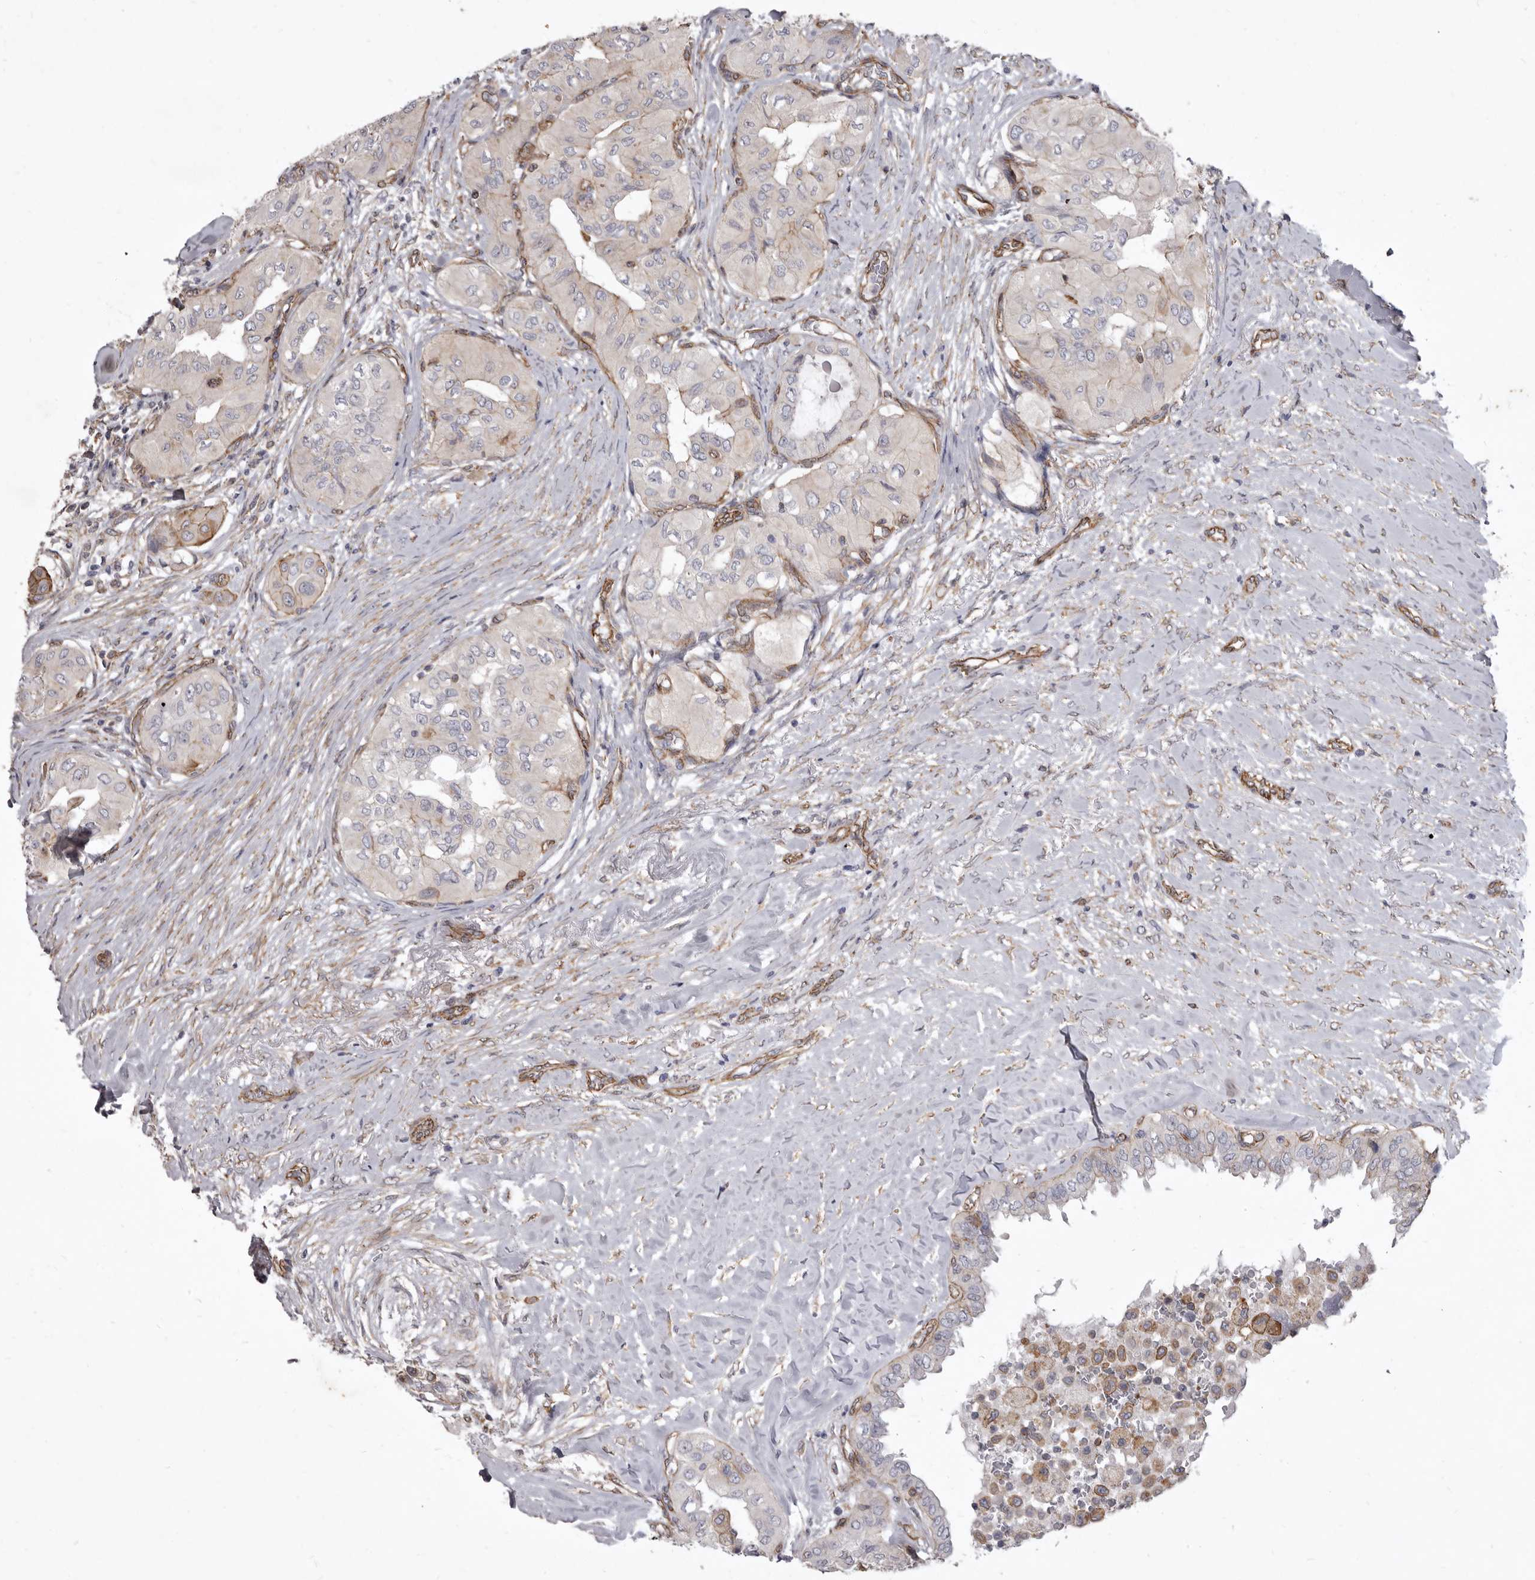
{"staining": {"intensity": "moderate", "quantity": "25%-75%", "location": "cytoplasmic/membranous"}, "tissue": "thyroid cancer", "cell_type": "Tumor cells", "image_type": "cancer", "snomed": [{"axis": "morphology", "description": "Papillary adenocarcinoma, NOS"}, {"axis": "topography", "description": "Thyroid gland"}], "caption": "DAB (3,3'-diaminobenzidine) immunohistochemical staining of papillary adenocarcinoma (thyroid) exhibits moderate cytoplasmic/membranous protein expression in approximately 25%-75% of tumor cells.", "gene": "P2RX6", "patient": {"sex": "female", "age": 59}}